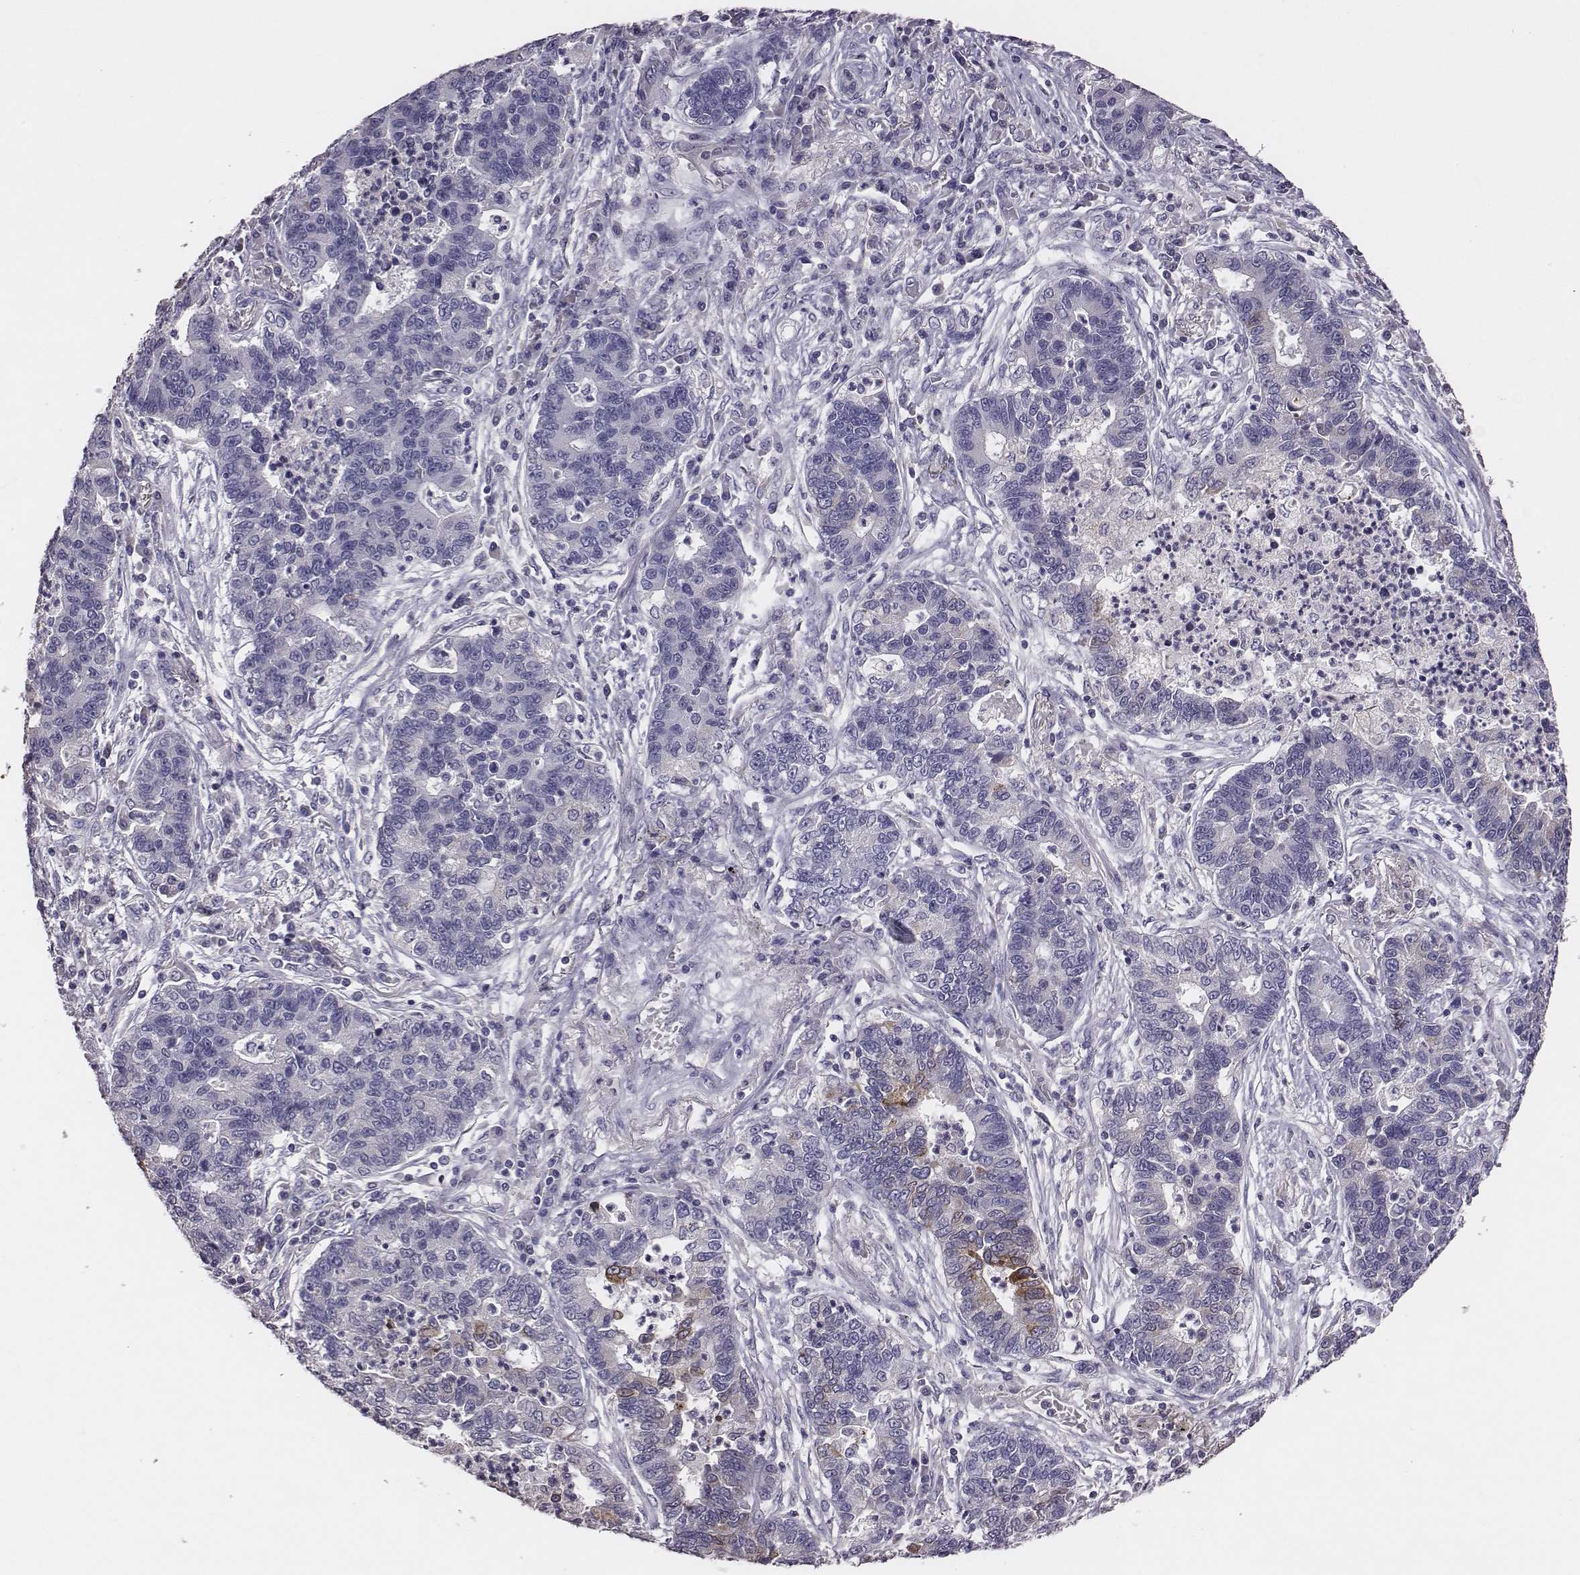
{"staining": {"intensity": "strong", "quantity": "<25%", "location": "cytoplasmic/membranous"}, "tissue": "lung cancer", "cell_type": "Tumor cells", "image_type": "cancer", "snomed": [{"axis": "morphology", "description": "Adenocarcinoma, NOS"}, {"axis": "topography", "description": "Lung"}], "caption": "Immunohistochemistry staining of lung cancer (adenocarcinoma), which exhibits medium levels of strong cytoplasmic/membranous staining in about <25% of tumor cells indicating strong cytoplasmic/membranous protein staining. The staining was performed using DAB (3,3'-diaminobenzidine) (brown) for protein detection and nuclei were counterstained in hematoxylin (blue).", "gene": "EN1", "patient": {"sex": "female", "age": 57}}